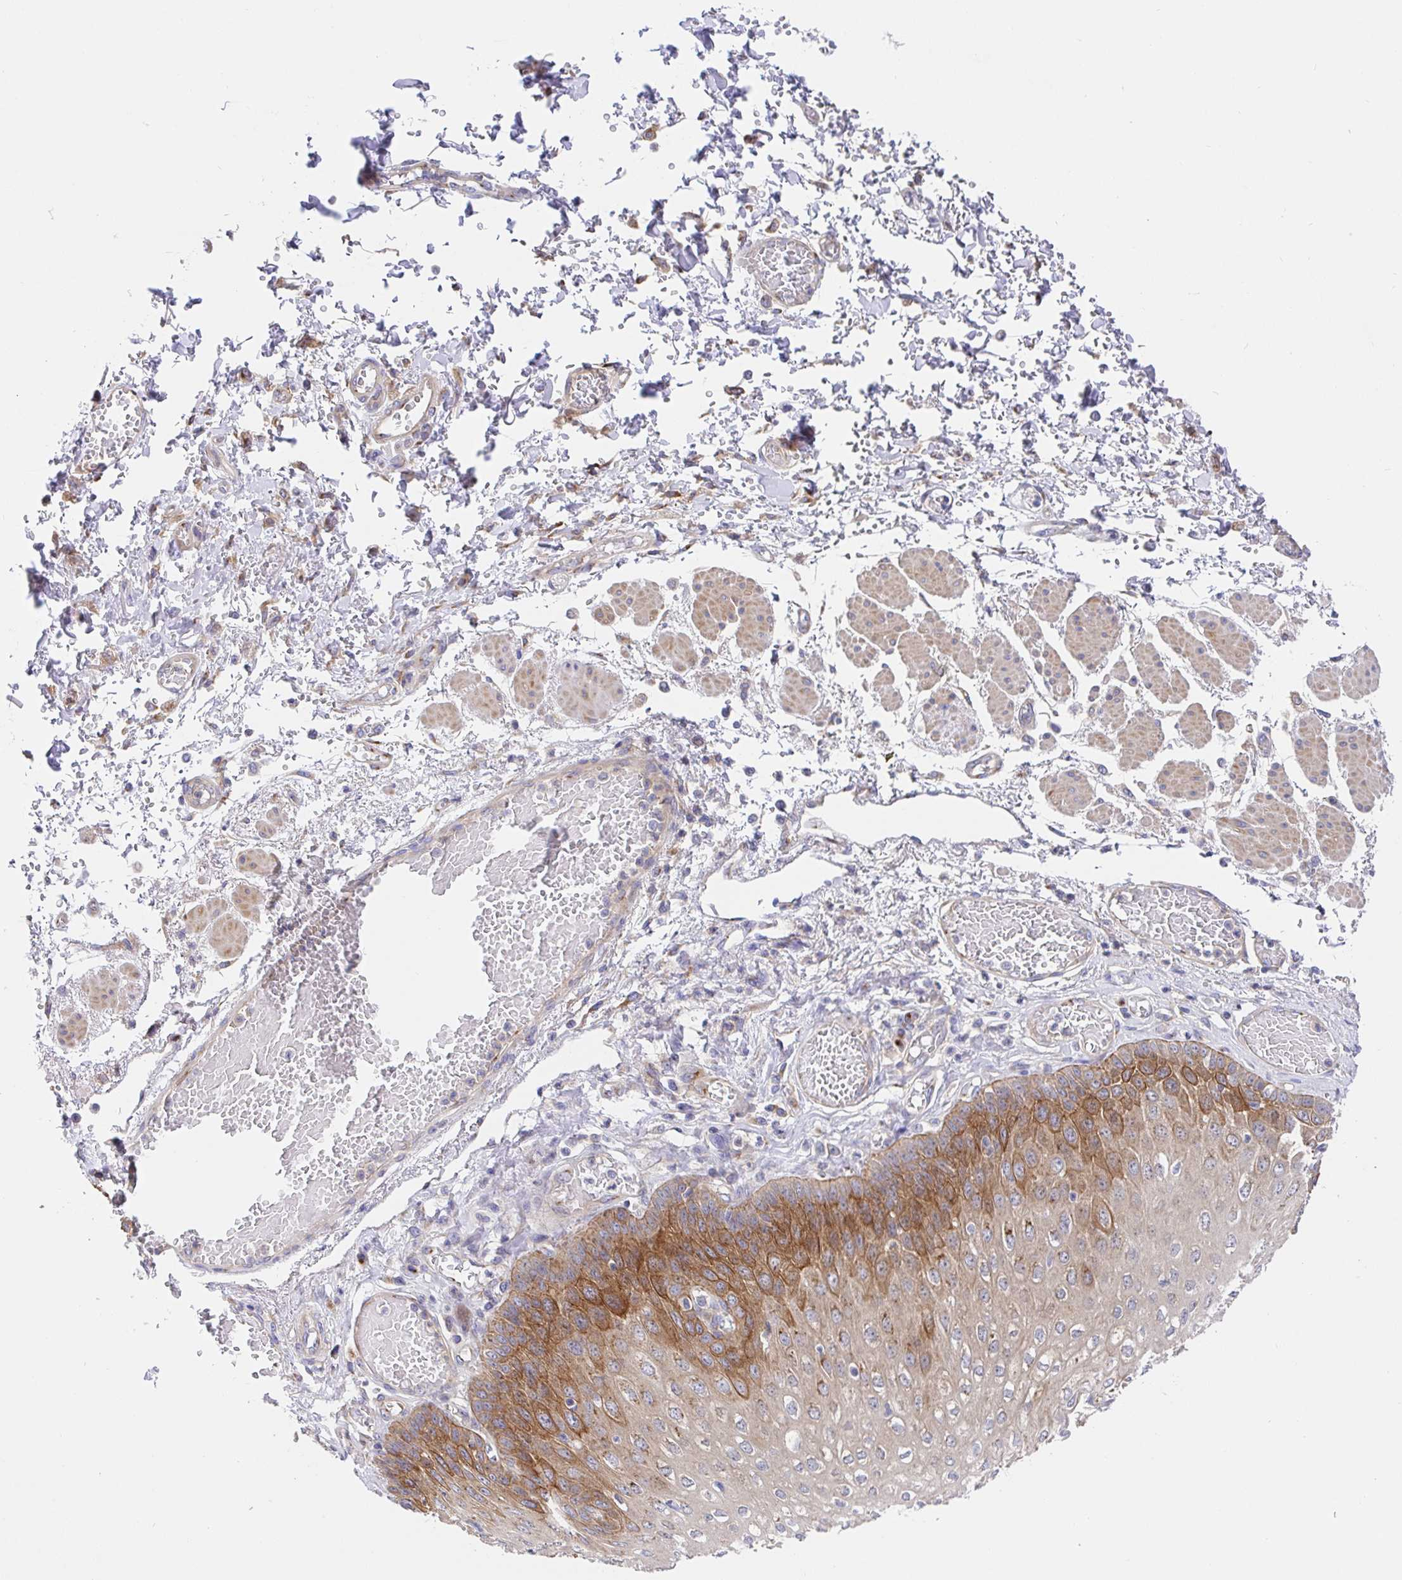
{"staining": {"intensity": "moderate", "quantity": "25%-75%", "location": "cytoplasmic/membranous"}, "tissue": "esophagus", "cell_type": "Squamous epithelial cells", "image_type": "normal", "snomed": [{"axis": "morphology", "description": "Normal tissue, NOS"}, {"axis": "morphology", "description": "Adenocarcinoma, NOS"}, {"axis": "topography", "description": "Esophagus"}], "caption": "Moderate cytoplasmic/membranous expression for a protein is present in approximately 25%-75% of squamous epithelial cells of normal esophagus using immunohistochemistry (IHC).", "gene": "GOLGA1", "patient": {"sex": "male", "age": 81}}